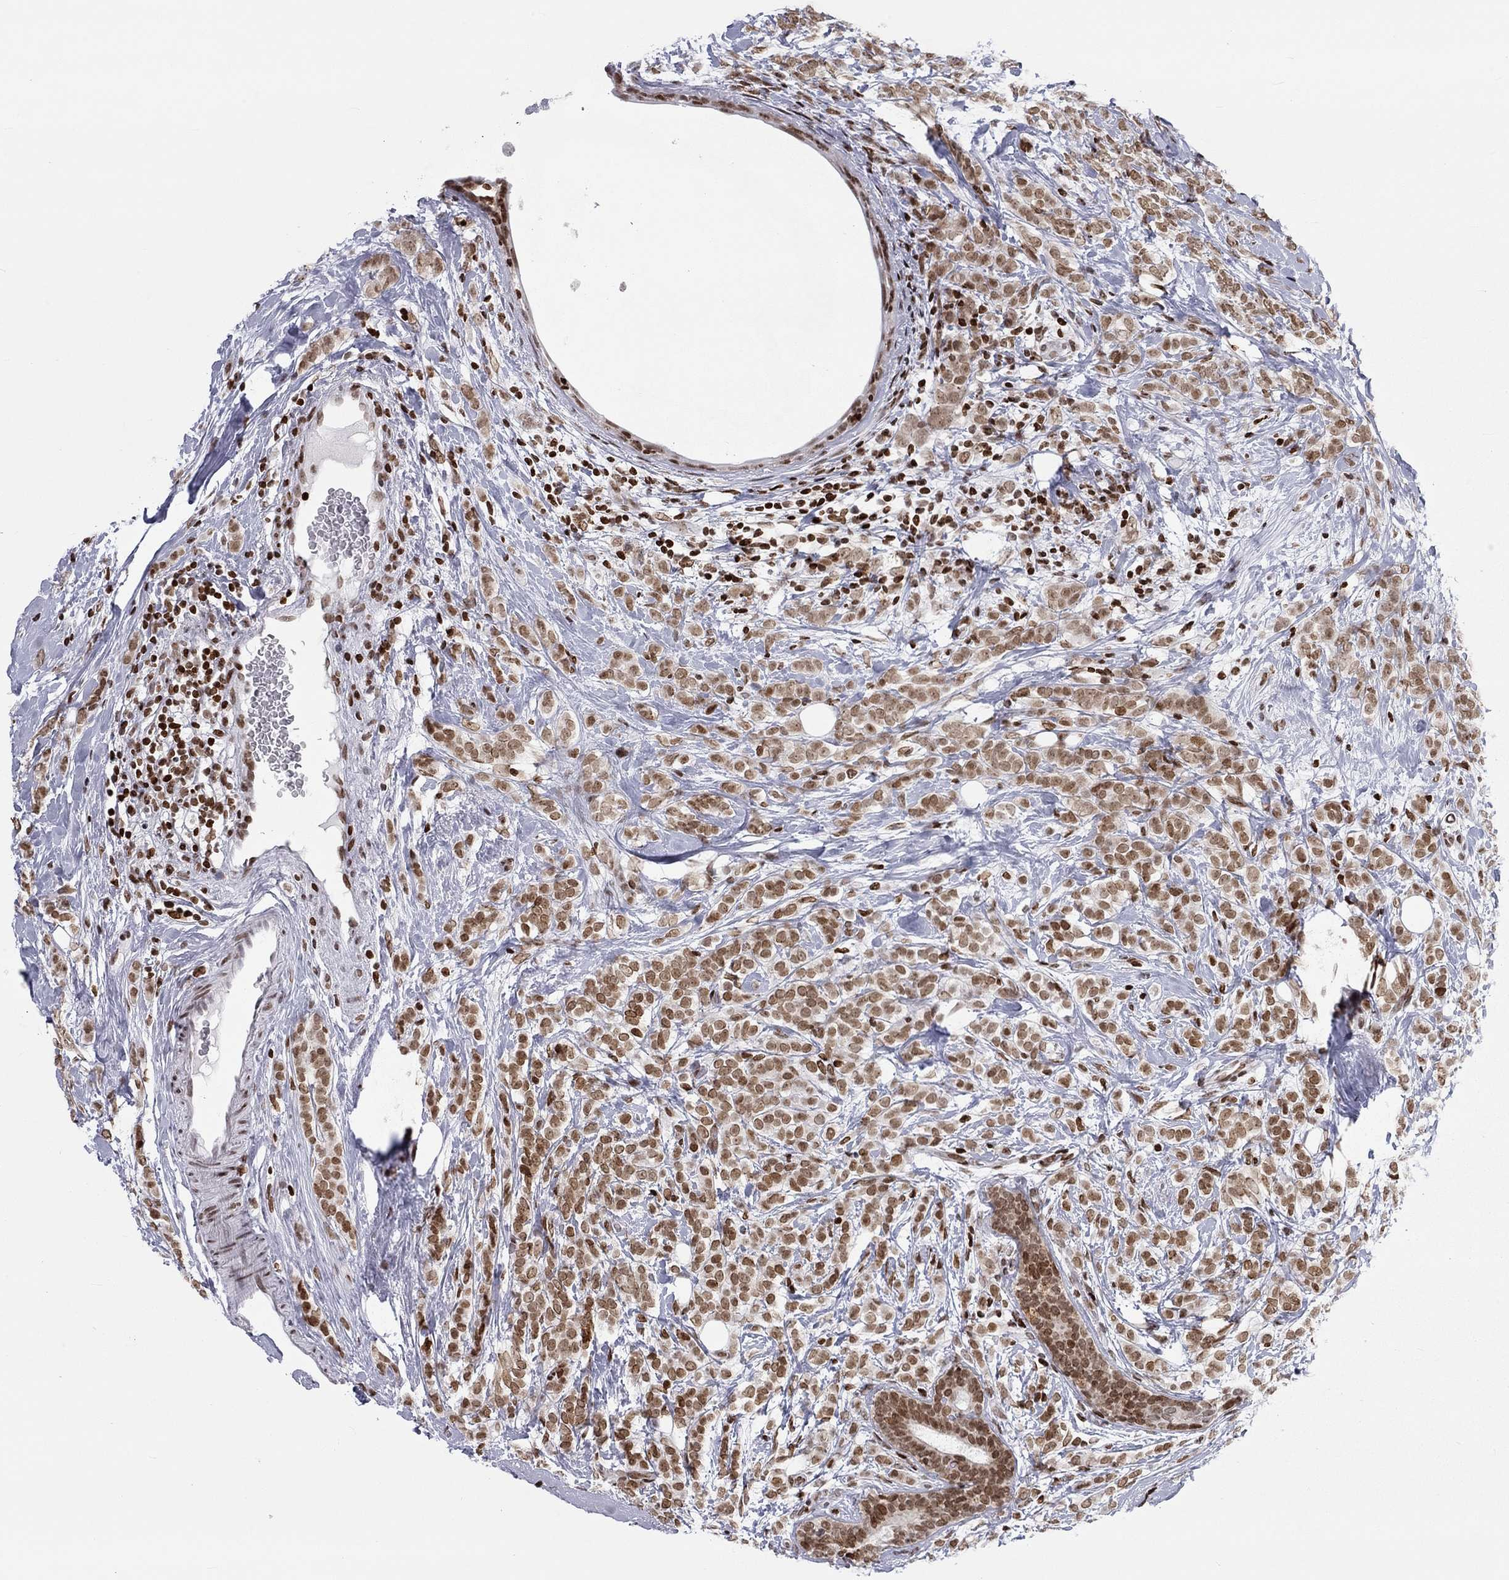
{"staining": {"intensity": "moderate", "quantity": ">75%", "location": "nuclear"}, "tissue": "breast cancer", "cell_type": "Tumor cells", "image_type": "cancer", "snomed": [{"axis": "morphology", "description": "Lobular carcinoma"}, {"axis": "topography", "description": "Breast"}], "caption": "Immunohistochemistry (IHC) micrograph of breast lobular carcinoma stained for a protein (brown), which shows medium levels of moderate nuclear expression in approximately >75% of tumor cells.", "gene": "H2AX", "patient": {"sex": "female", "age": 49}}